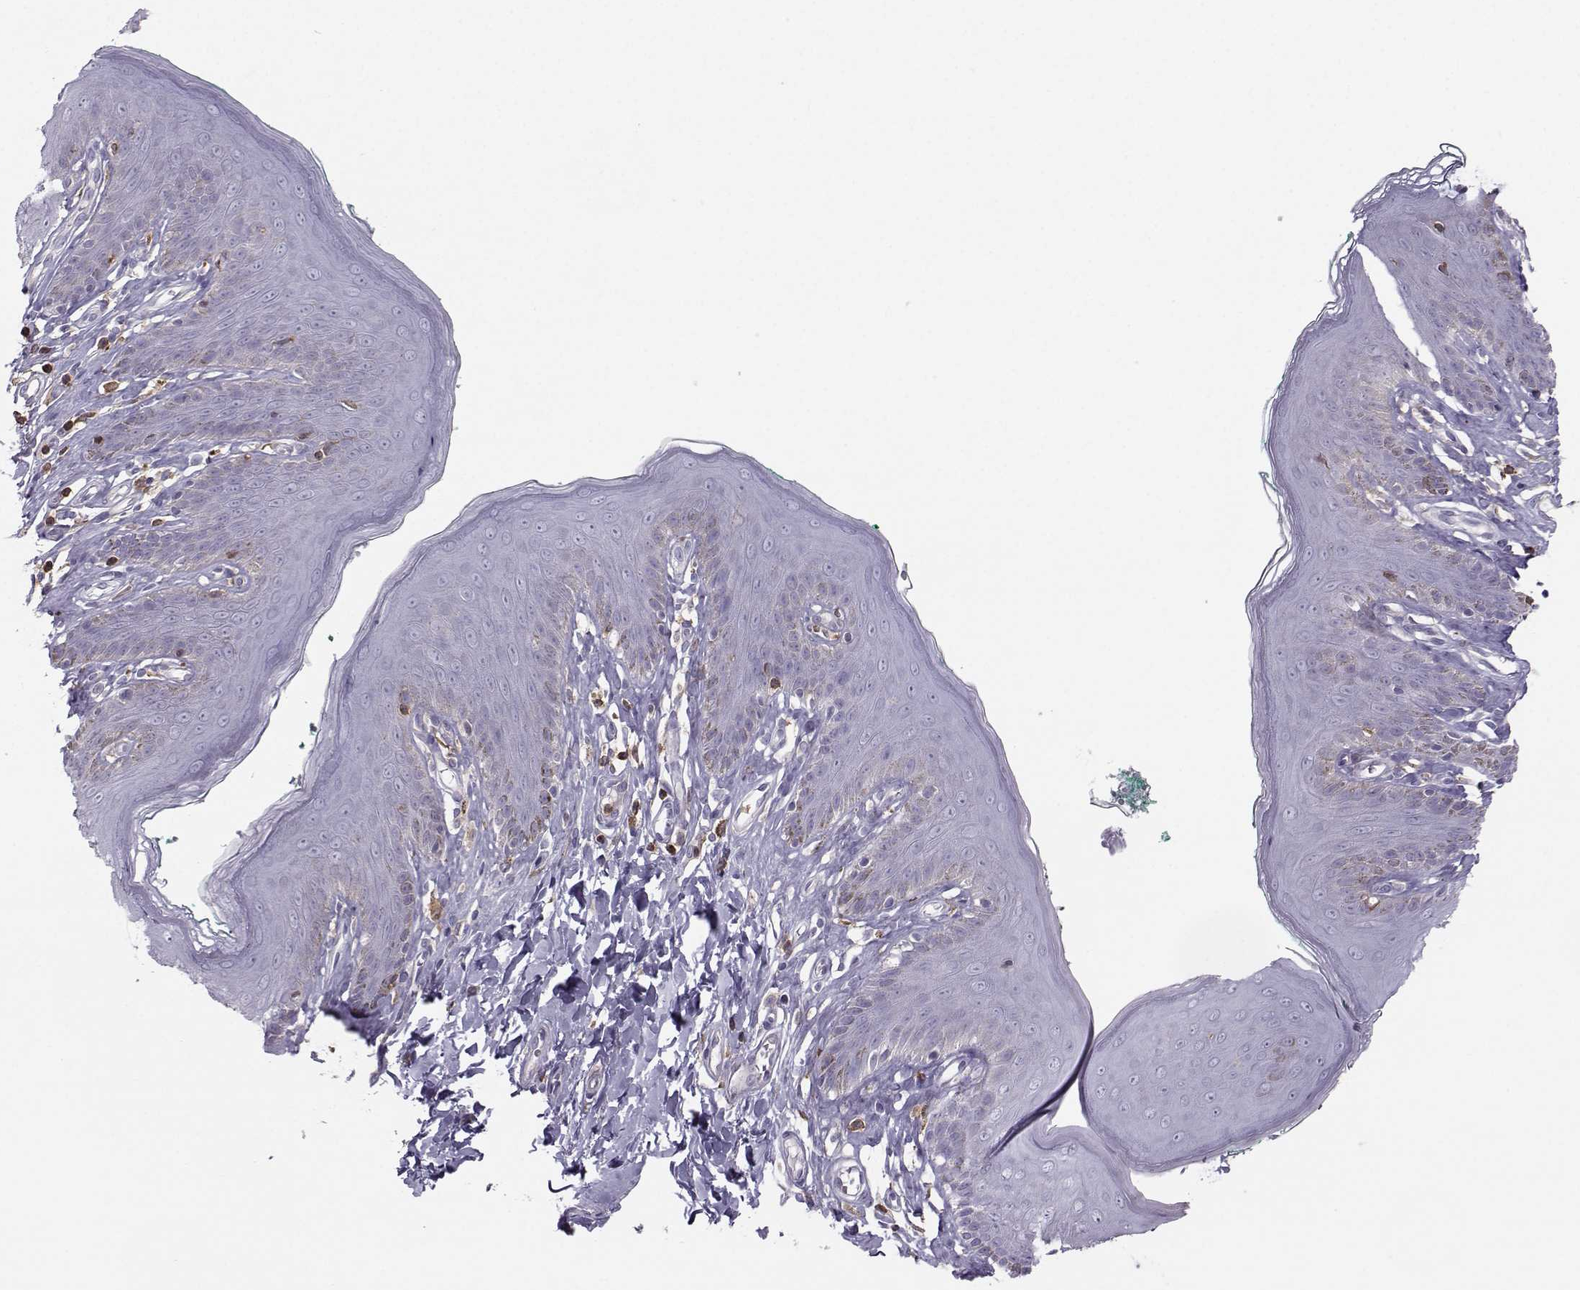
{"staining": {"intensity": "negative", "quantity": "none", "location": "none"}, "tissue": "skin", "cell_type": "Epidermal cells", "image_type": "normal", "snomed": [{"axis": "morphology", "description": "Normal tissue, NOS"}, {"axis": "topography", "description": "Vulva"}], "caption": "High magnification brightfield microscopy of normal skin stained with DAB (brown) and counterstained with hematoxylin (blue): epidermal cells show no significant staining.", "gene": "ZBTB32", "patient": {"sex": "female", "age": 66}}